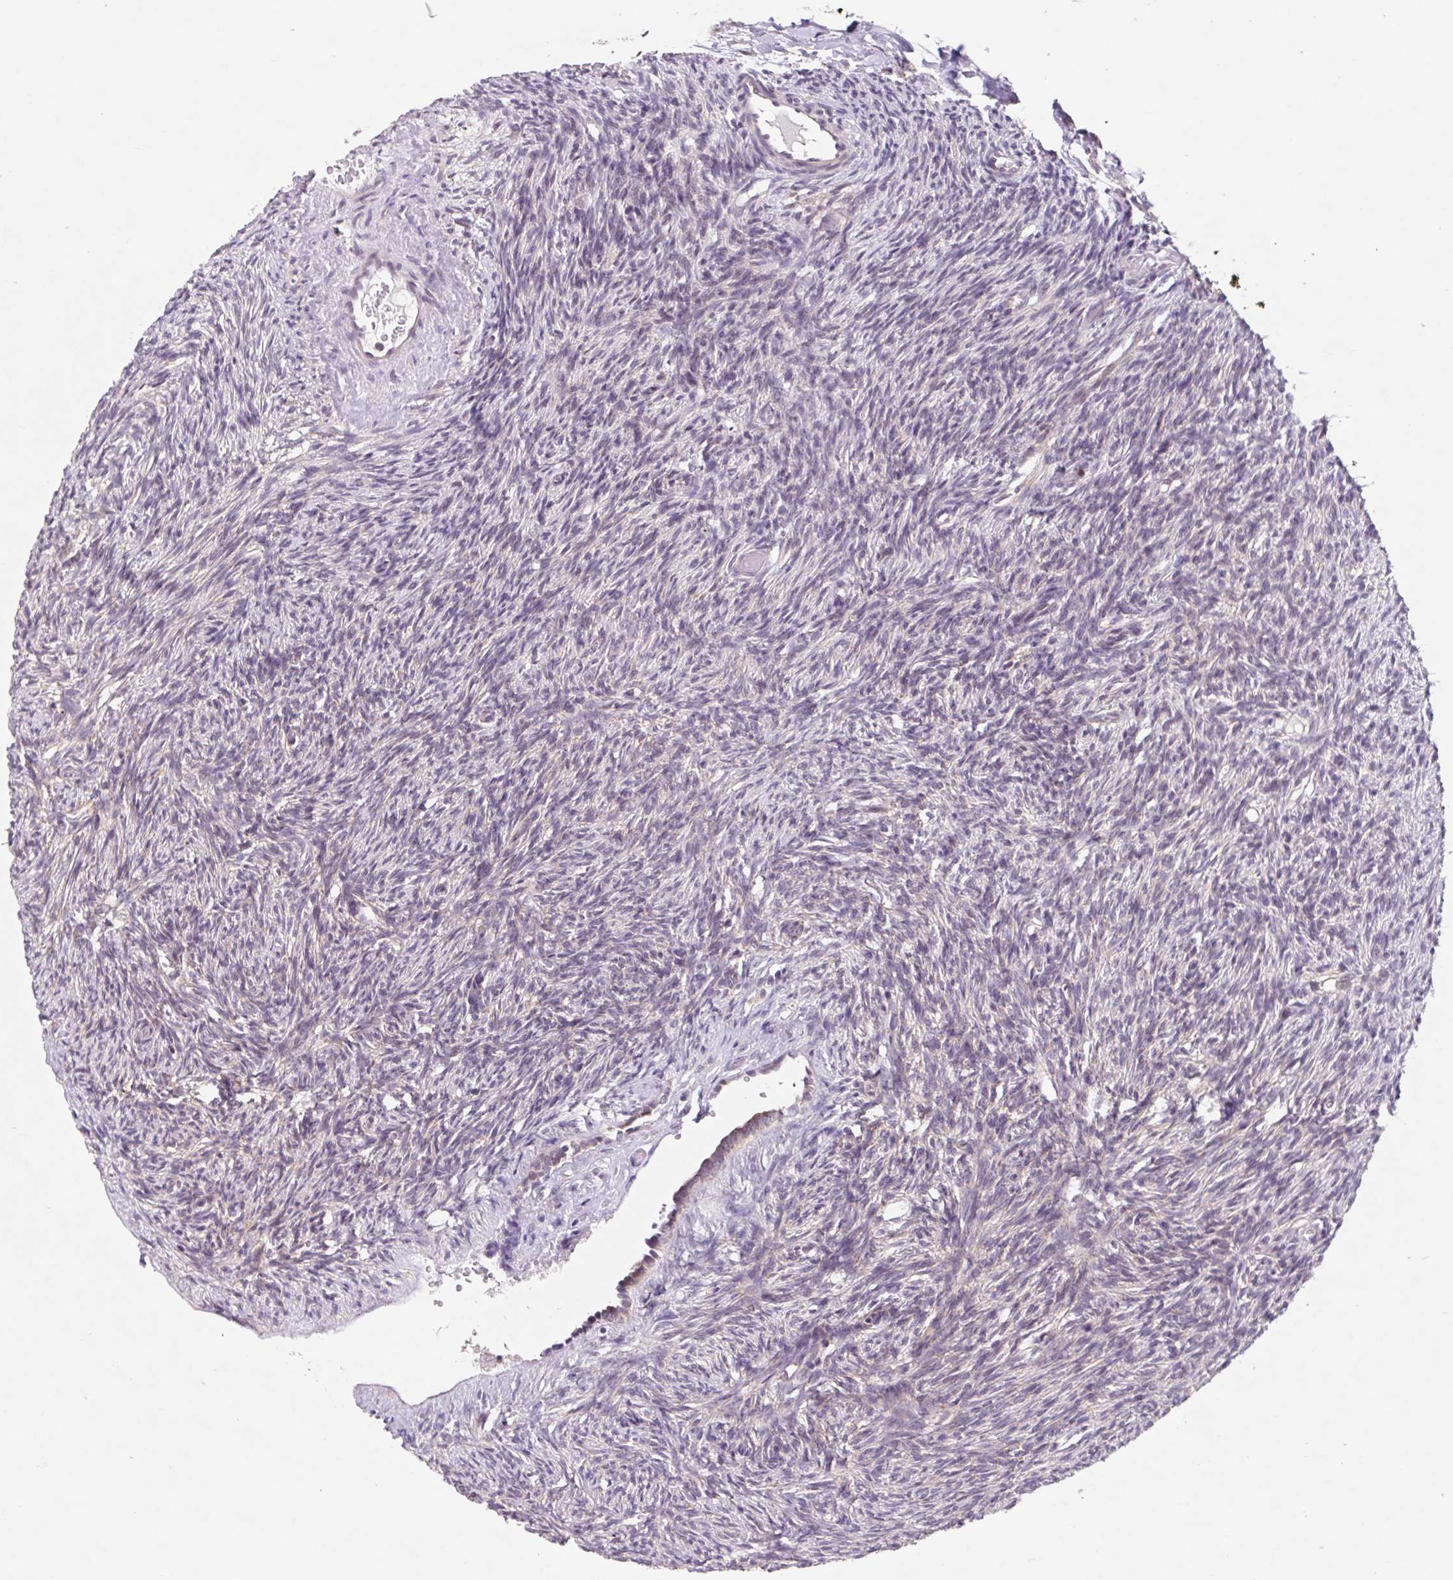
{"staining": {"intensity": "negative", "quantity": "none", "location": "none"}, "tissue": "ovary", "cell_type": "Ovarian stroma cells", "image_type": "normal", "snomed": [{"axis": "morphology", "description": "Normal tissue, NOS"}, {"axis": "topography", "description": "Ovary"}], "caption": "DAB immunohistochemical staining of unremarkable ovary displays no significant expression in ovarian stroma cells. (DAB immunohistochemistry with hematoxylin counter stain).", "gene": "HFE", "patient": {"sex": "female", "age": 33}}